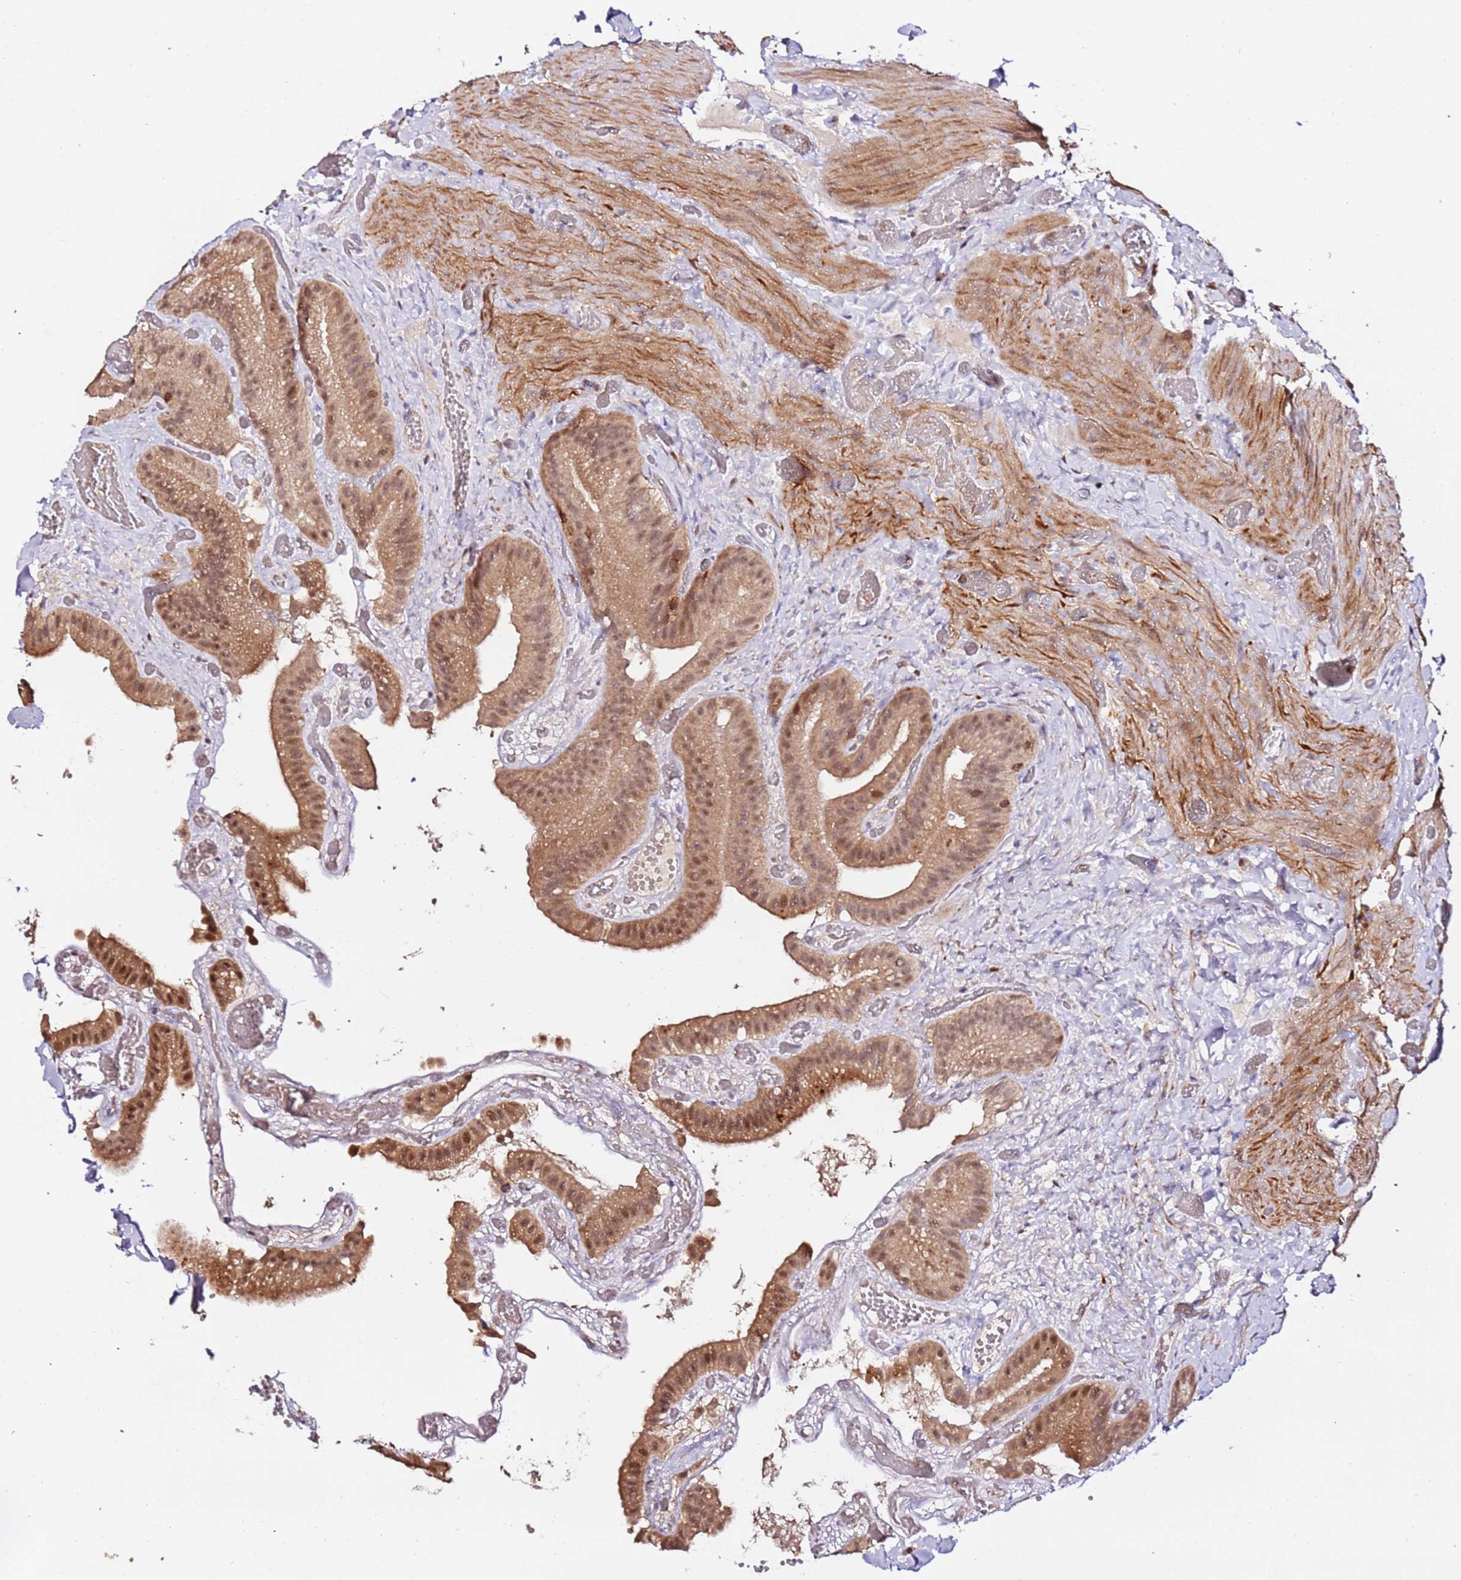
{"staining": {"intensity": "moderate", "quantity": ">75%", "location": "cytoplasmic/membranous,nuclear"}, "tissue": "gallbladder", "cell_type": "Glandular cells", "image_type": "normal", "snomed": [{"axis": "morphology", "description": "Normal tissue, NOS"}, {"axis": "topography", "description": "Gallbladder"}], "caption": "Protein expression analysis of unremarkable gallbladder shows moderate cytoplasmic/membranous,nuclear staining in approximately >75% of glandular cells.", "gene": "OR5V1", "patient": {"sex": "female", "age": 64}}